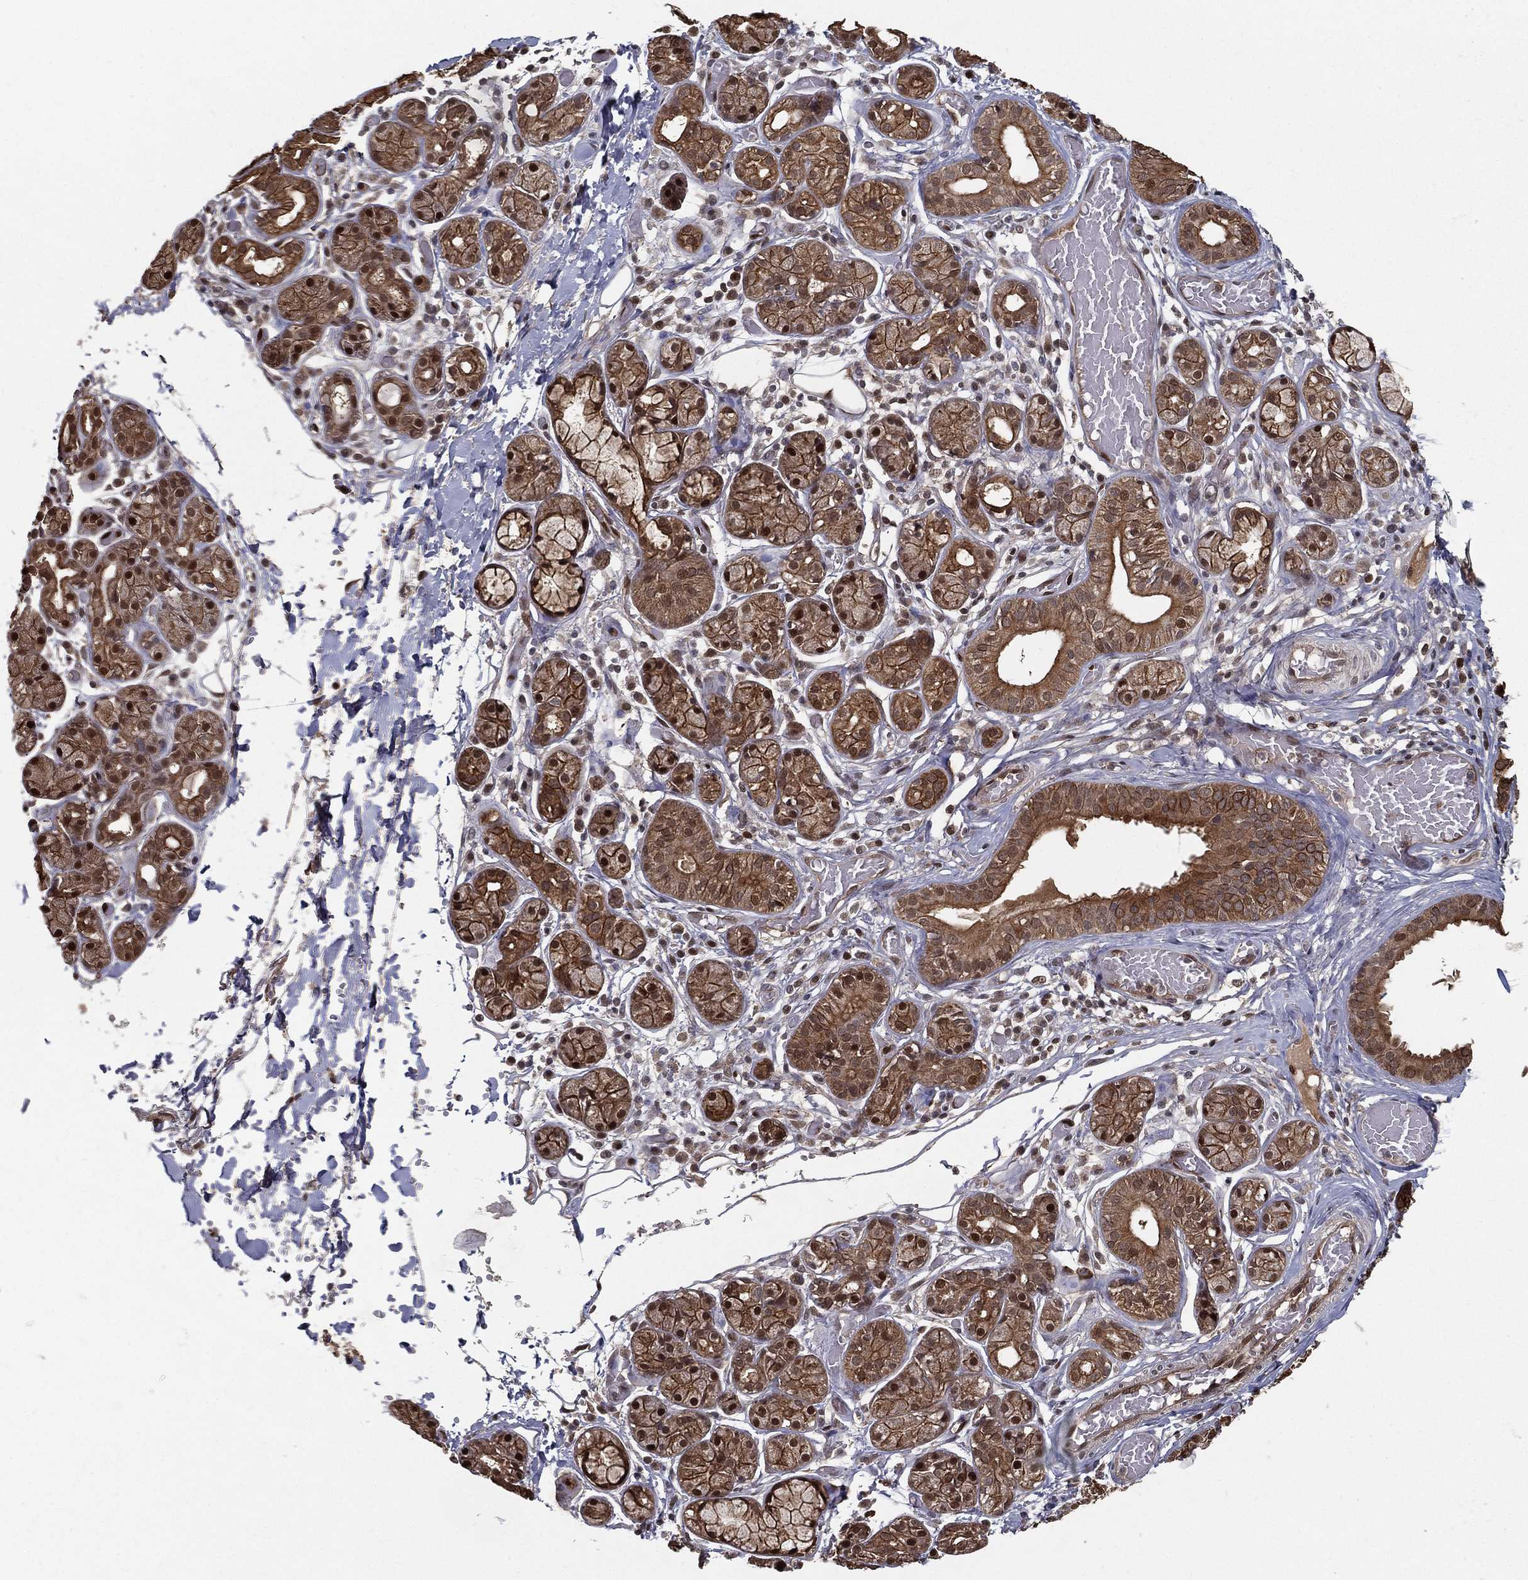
{"staining": {"intensity": "strong", "quantity": ">75%", "location": "cytoplasmic/membranous,nuclear"}, "tissue": "salivary gland", "cell_type": "Glandular cells", "image_type": "normal", "snomed": [{"axis": "morphology", "description": "Normal tissue, NOS"}, {"axis": "topography", "description": "Salivary gland"}, {"axis": "topography", "description": "Peripheral nerve tissue"}], "caption": "A histopathology image of salivary gland stained for a protein reveals strong cytoplasmic/membranous,nuclear brown staining in glandular cells. (brown staining indicates protein expression, while blue staining denotes nuclei).", "gene": "SLC6A6", "patient": {"sex": "male", "age": 71}}